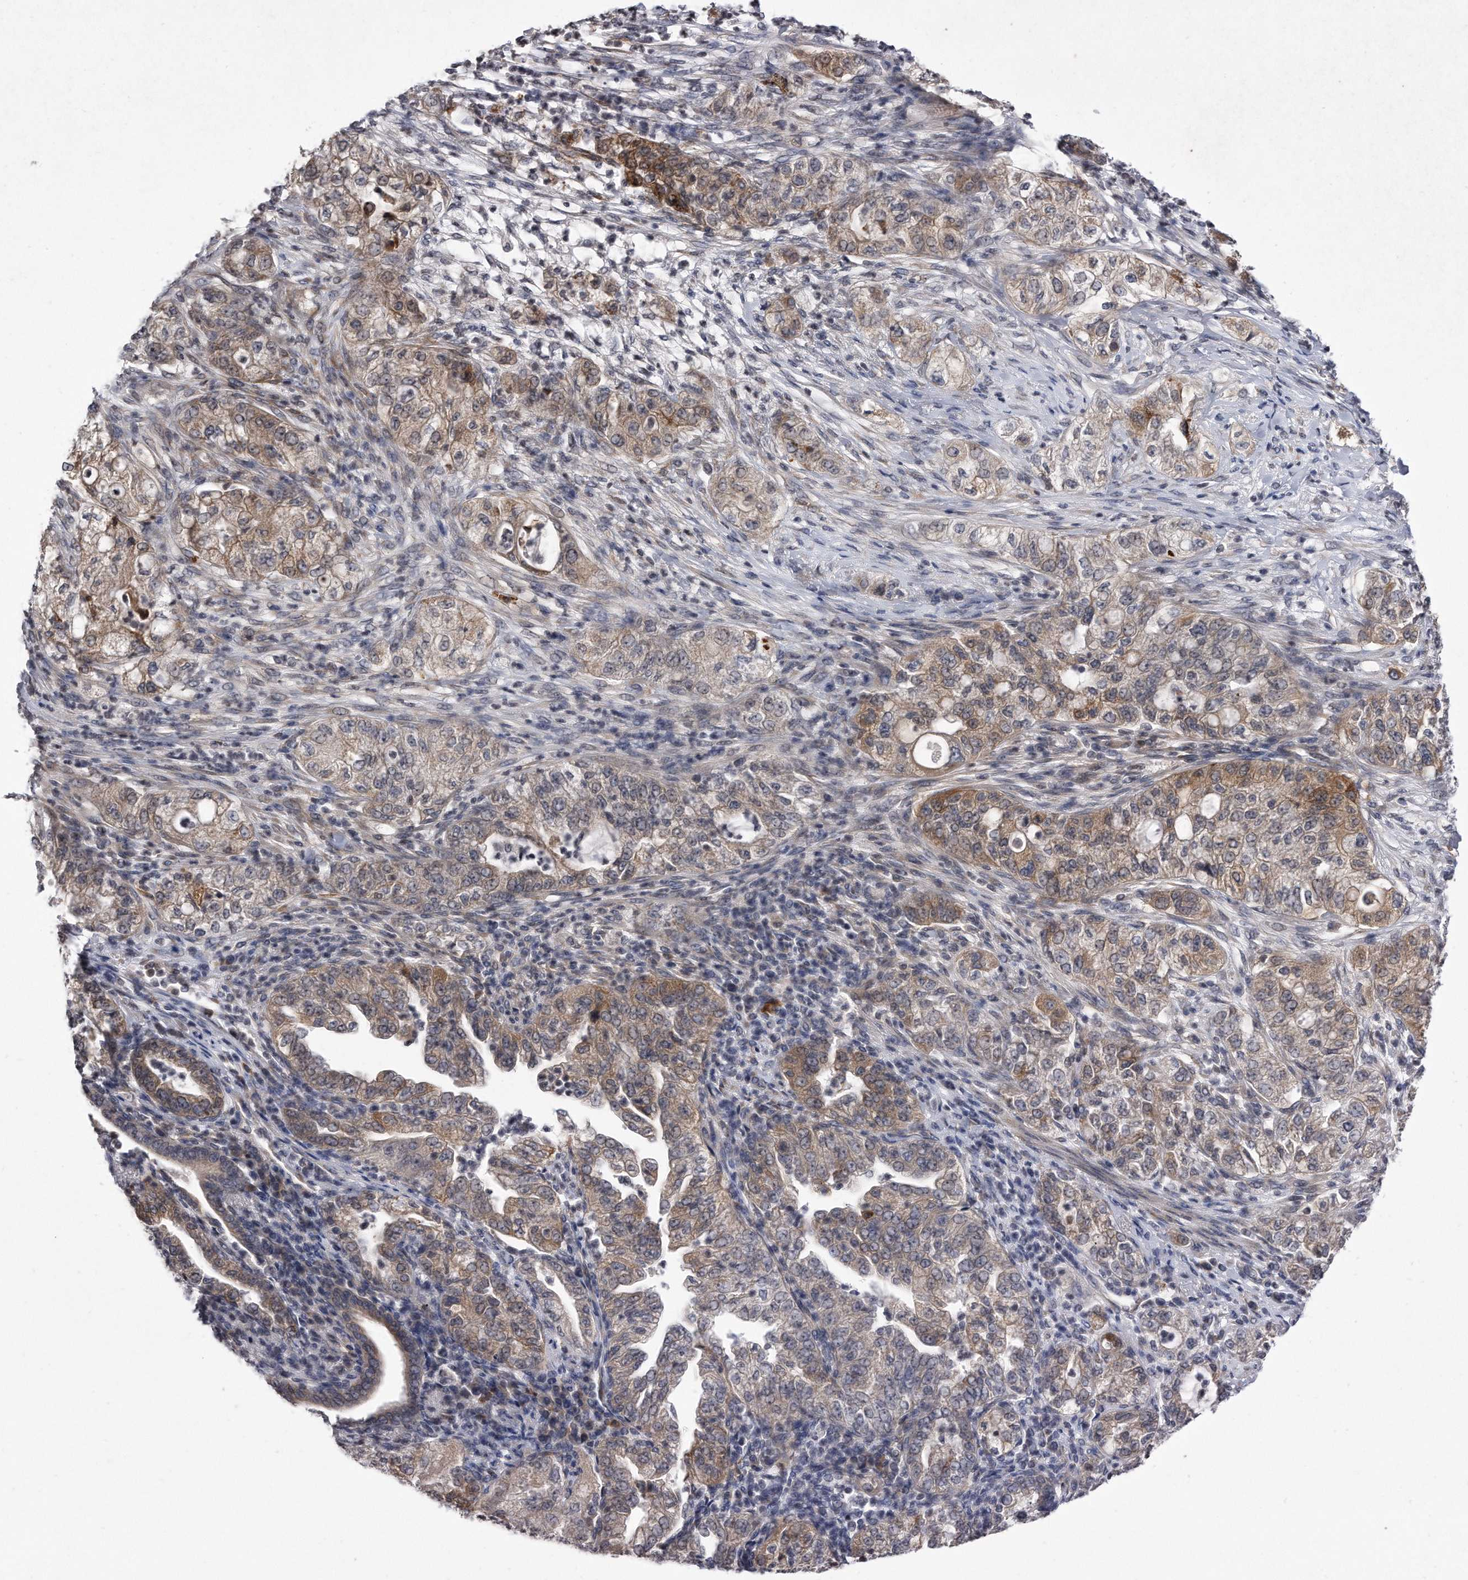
{"staining": {"intensity": "weak", "quantity": ">75%", "location": "cytoplasmic/membranous"}, "tissue": "pancreatic cancer", "cell_type": "Tumor cells", "image_type": "cancer", "snomed": [{"axis": "morphology", "description": "Adenocarcinoma, NOS"}, {"axis": "topography", "description": "Pancreas"}], "caption": "Immunohistochemical staining of human adenocarcinoma (pancreatic) demonstrates low levels of weak cytoplasmic/membranous protein positivity in about >75% of tumor cells.", "gene": "DAB1", "patient": {"sex": "female", "age": 78}}